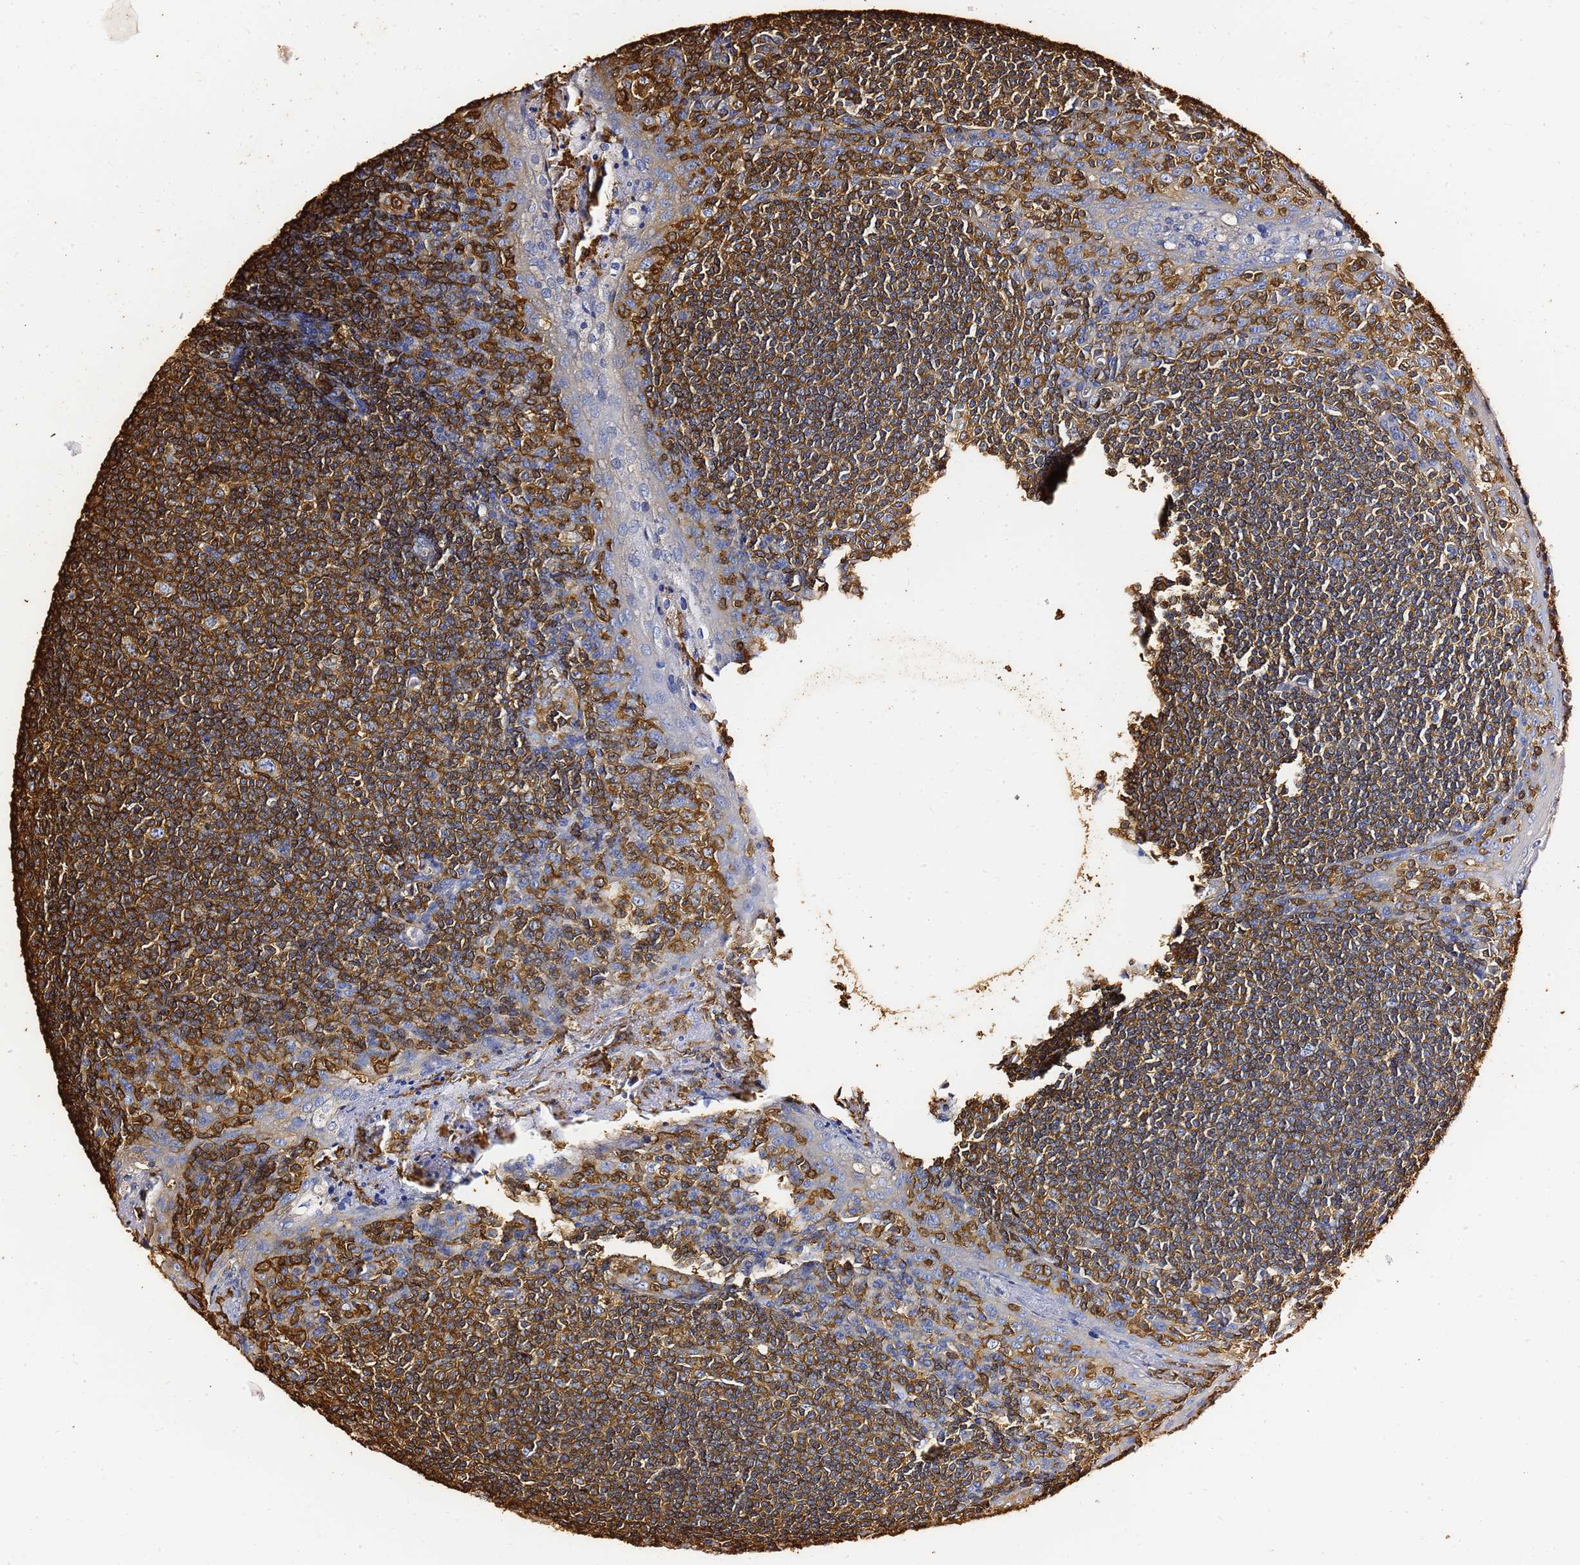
{"staining": {"intensity": "strong", "quantity": ">75%", "location": "cytoplasmic/membranous"}, "tissue": "tonsil", "cell_type": "Germinal center cells", "image_type": "normal", "snomed": [{"axis": "morphology", "description": "Normal tissue, NOS"}, {"axis": "topography", "description": "Tonsil"}], "caption": "The image displays a brown stain indicating the presence of a protein in the cytoplasmic/membranous of germinal center cells in tonsil. Using DAB (brown) and hematoxylin (blue) stains, captured at high magnification using brightfield microscopy.", "gene": "ACTA1", "patient": {"sex": "male", "age": 27}}